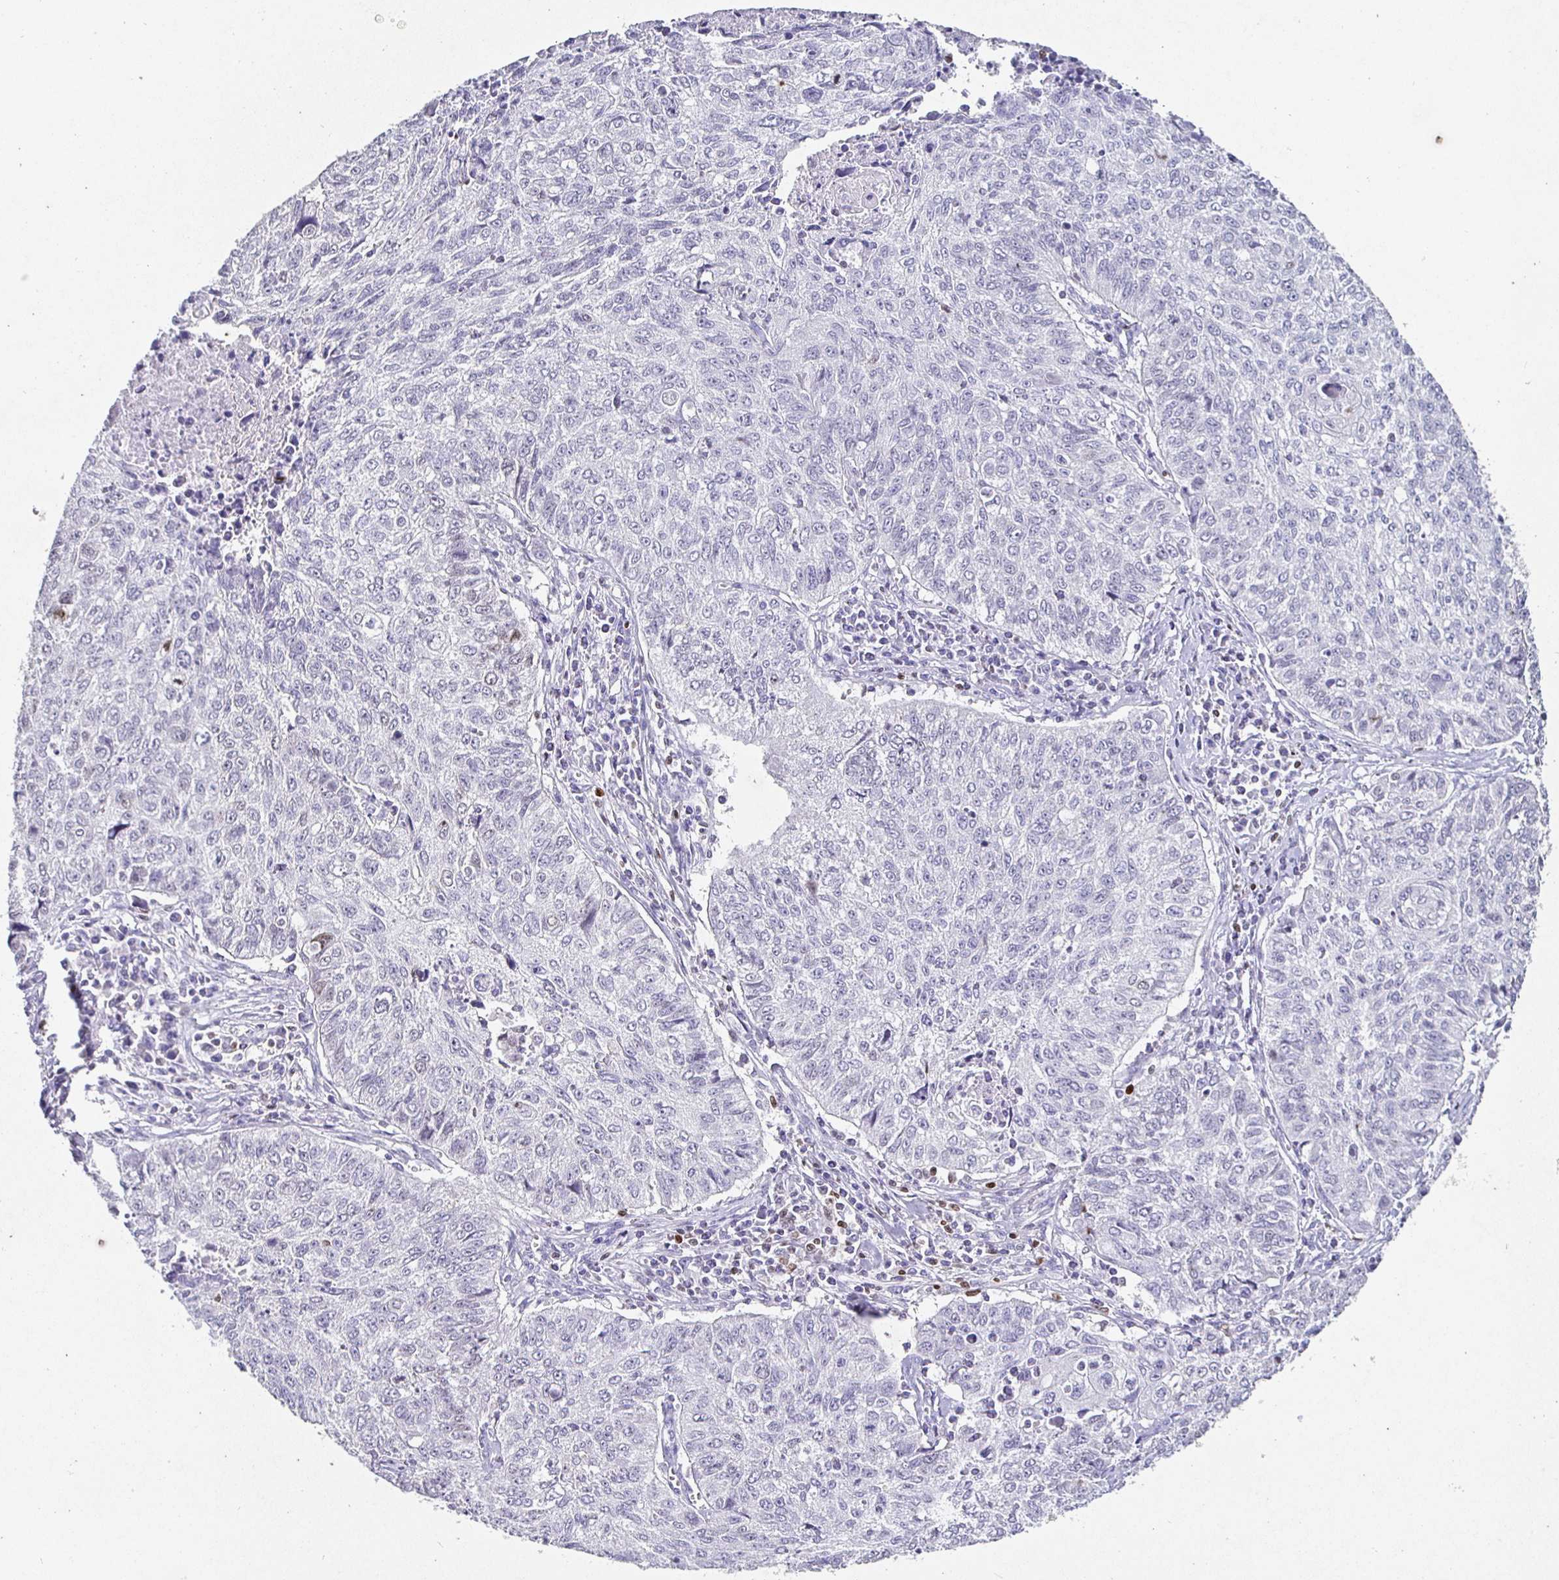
{"staining": {"intensity": "negative", "quantity": "none", "location": "none"}, "tissue": "lung cancer", "cell_type": "Tumor cells", "image_type": "cancer", "snomed": [{"axis": "morphology", "description": "Normal morphology"}, {"axis": "morphology", "description": "Aneuploidy"}, {"axis": "morphology", "description": "Squamous cell carcinoma, NOS"}, {"axis": "topography", "description": "Lymph node"}, {"axis": "topography", "description": "Lung"}], "caption": "Histopathology image shows no significant protein expression in tumor cells of lung cancer.", "gene": "SATB1", "patient": {"sex": "female", "age": 76}}